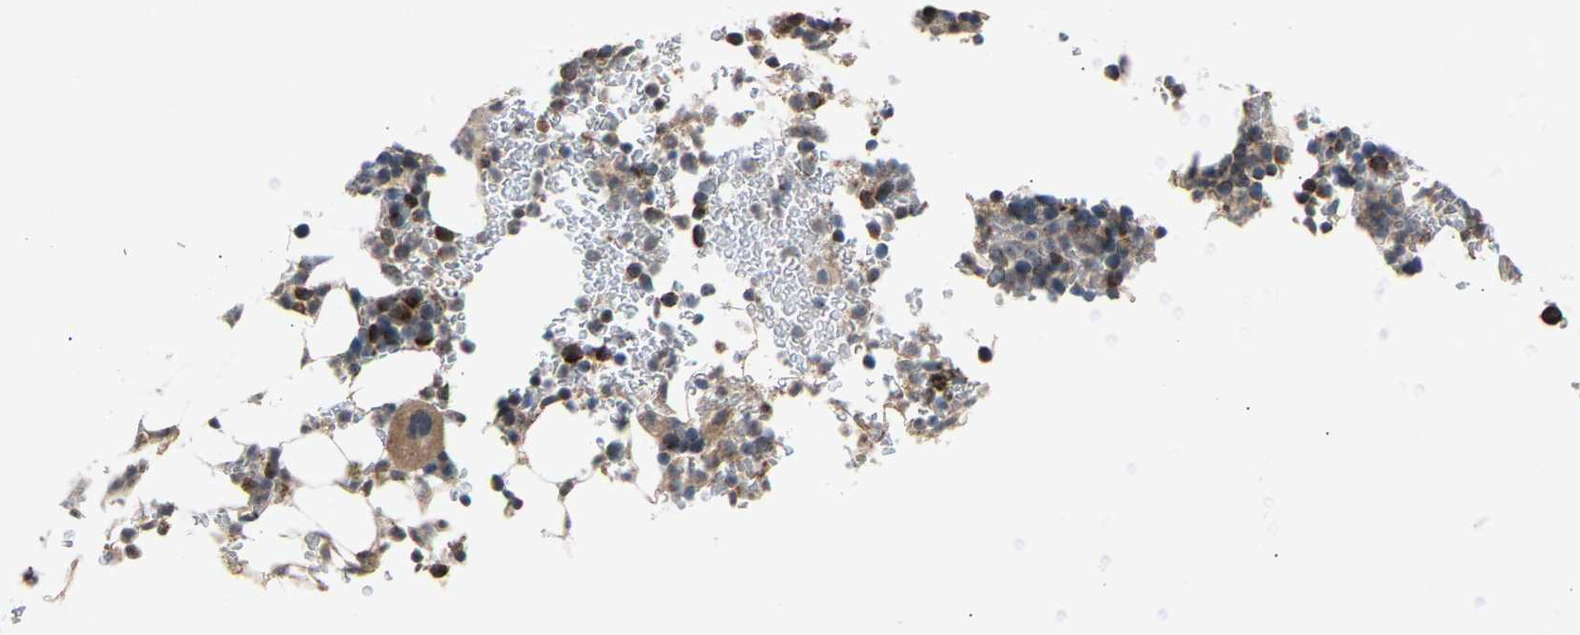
{"staining": {"intensity": "moderate", "quantity": "25%-75%", "location": "cytoplasmic/membranous"}, "tissue": "bone marrow", "cell_type": "Hematopoietic cells", "image_type": "normal", "snomed": [{"axis": "morphology", "description": "Normal tissue, NOS"}, {"axis": "topography", "description": "Bone marrow"}], "caption": "Immunohistochemistry (DAB (3,3'-diaminobenzidine)) staining of benign bone marrow displays moderate cytoplasmic/membranous protein positivity in approximately 25%-75% of hematopoietic cells.", "gene": "SLIRP", "patient": {"sex": "female", "age": 81}}